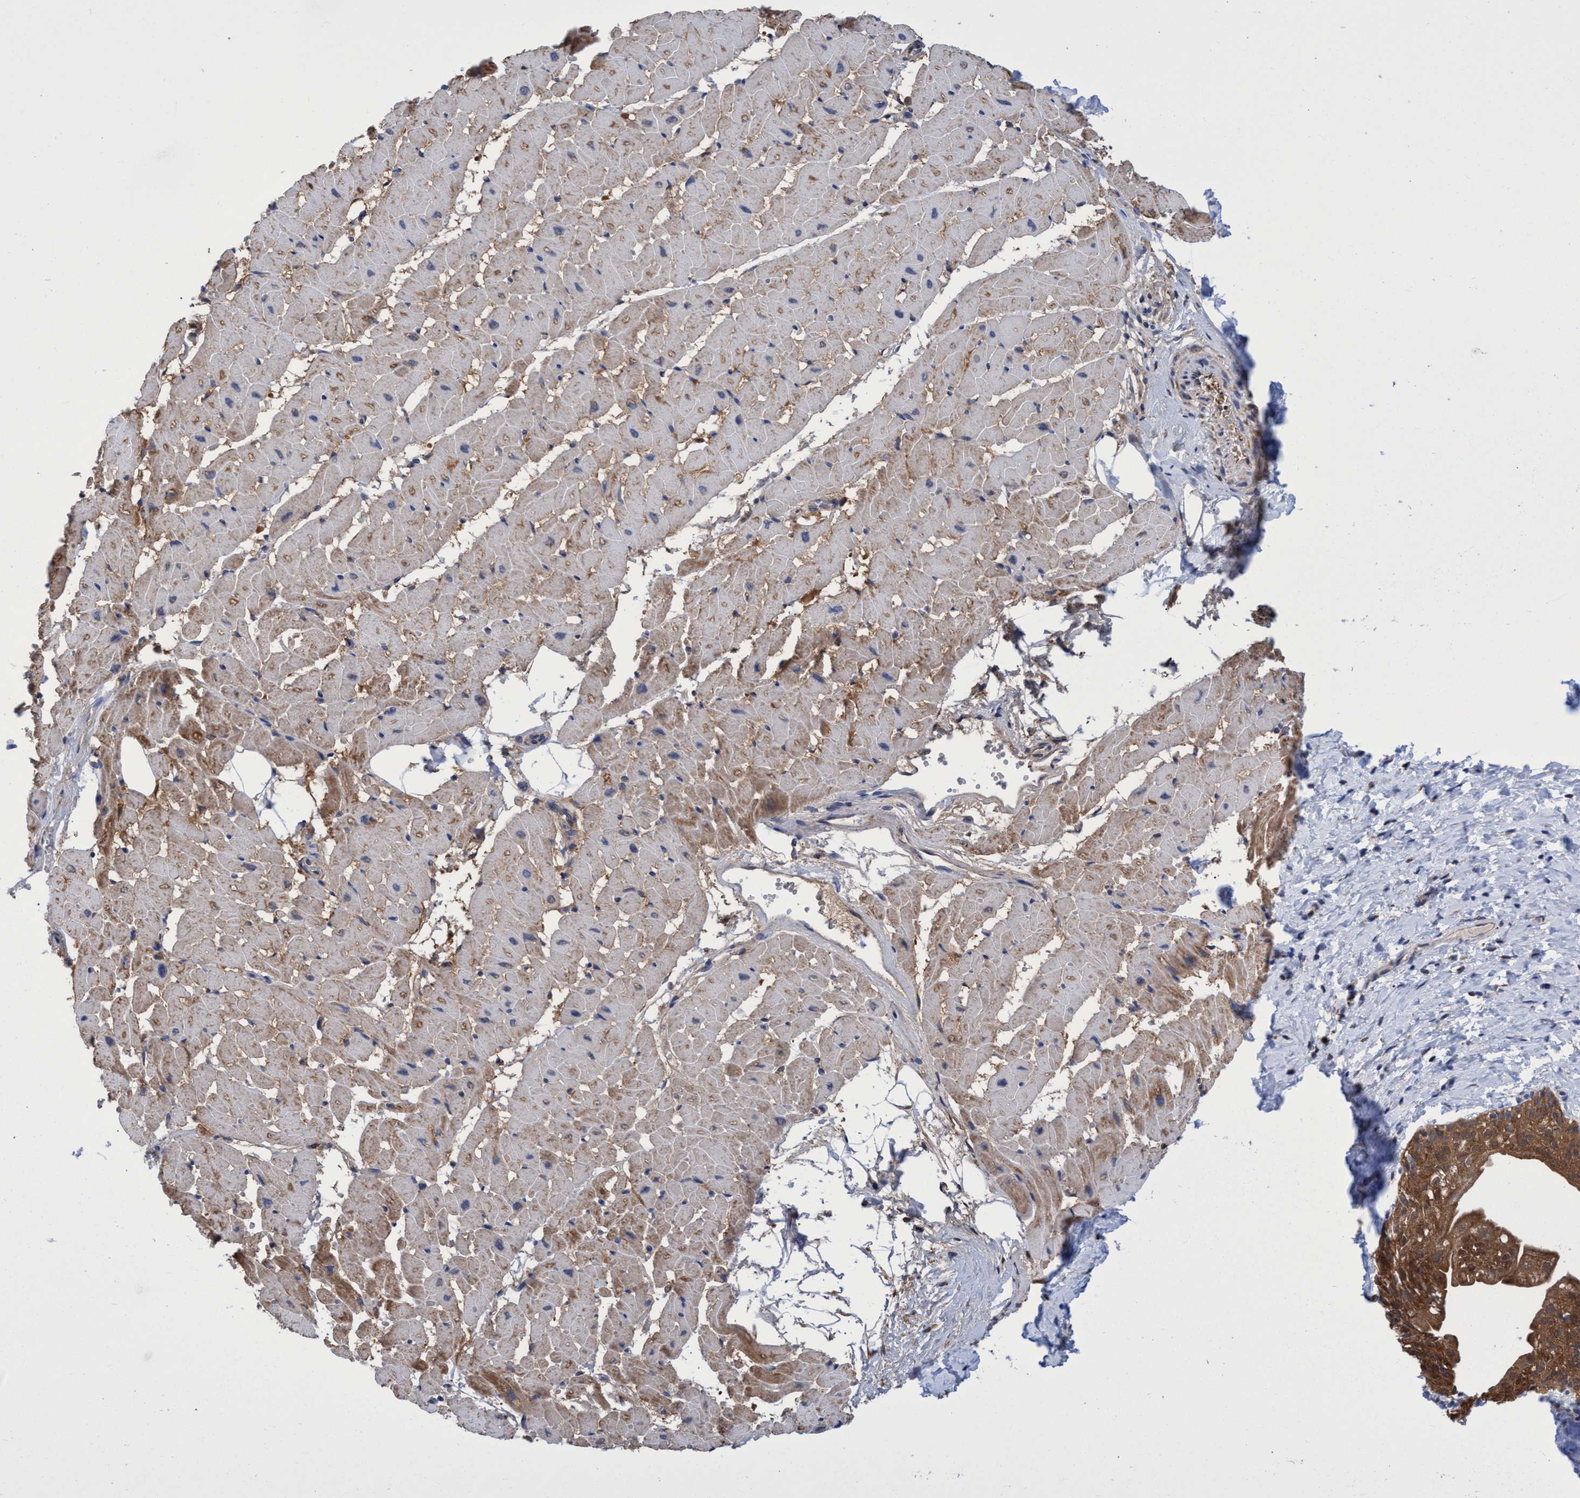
{"staining": {"intensity": "moderate", "quantity": "25%-75%", "location": "cytoplasmic/membranous"}, "tissue": "heart muscle", "cell_type": "Cardiomyocytes", "image_type": "normal", "snomed": [{"axis": "morphology", "description": "Normal tissue, NOS"}, {"axis": "topography", "description": "Heart"}], "caption": "Brown immunohistochemical staining in normal heart muscle displays moderate cytoplasmic/membranous expression in approximately 25%-75% of cardiomyocytes. (DAB (3,3'-diaminobenzidine) = brown stain, brightfield microscopy at high magnification).", "gene": "CRYZ", "patient": {"sex": "female", "age": 19}}